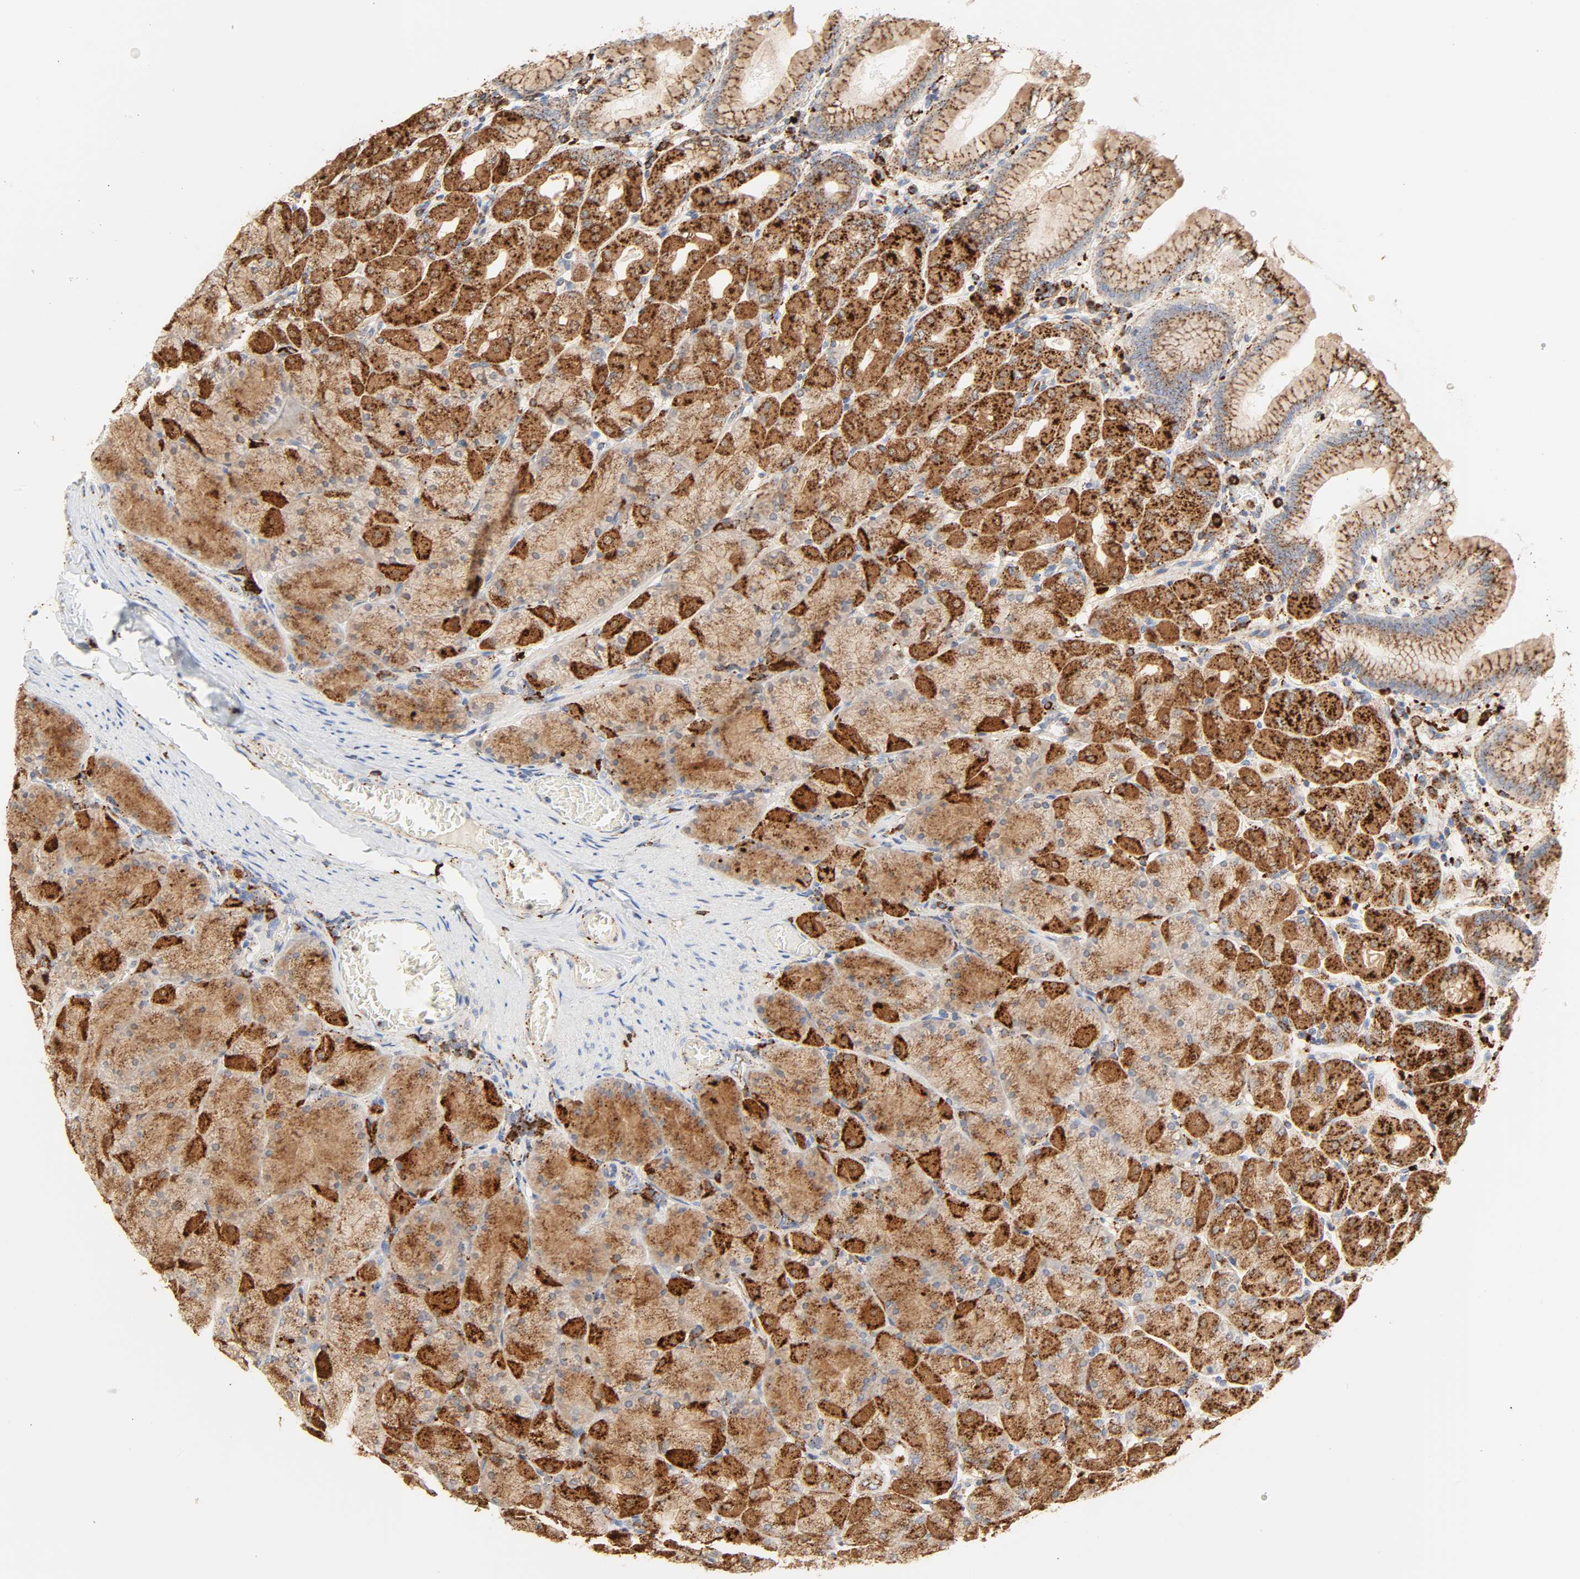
{"staining": {"intensity": "strong", "quantity": ">75%", "location": "cytoplasmic/membranous"}, "tissue": "stomach", "cell_type": "Glandular cells", "image_type": "normal", "snomed": [{"axis": "morphology", "description": "Normal tissue, NOS"}, {"axis": "topography", "description": "Stomach, upper"}], "caption": "Immunohistochemistry (DAB) staining of normal human stomach demonstrates strong cytoplasmic/membranous protein positivity in approximately >75% of glandular cells. (DAB IHC with brightfield microscopy, high magnification).", "gene": "PSAP", "patient": {"sex": "female", "age": 56}}